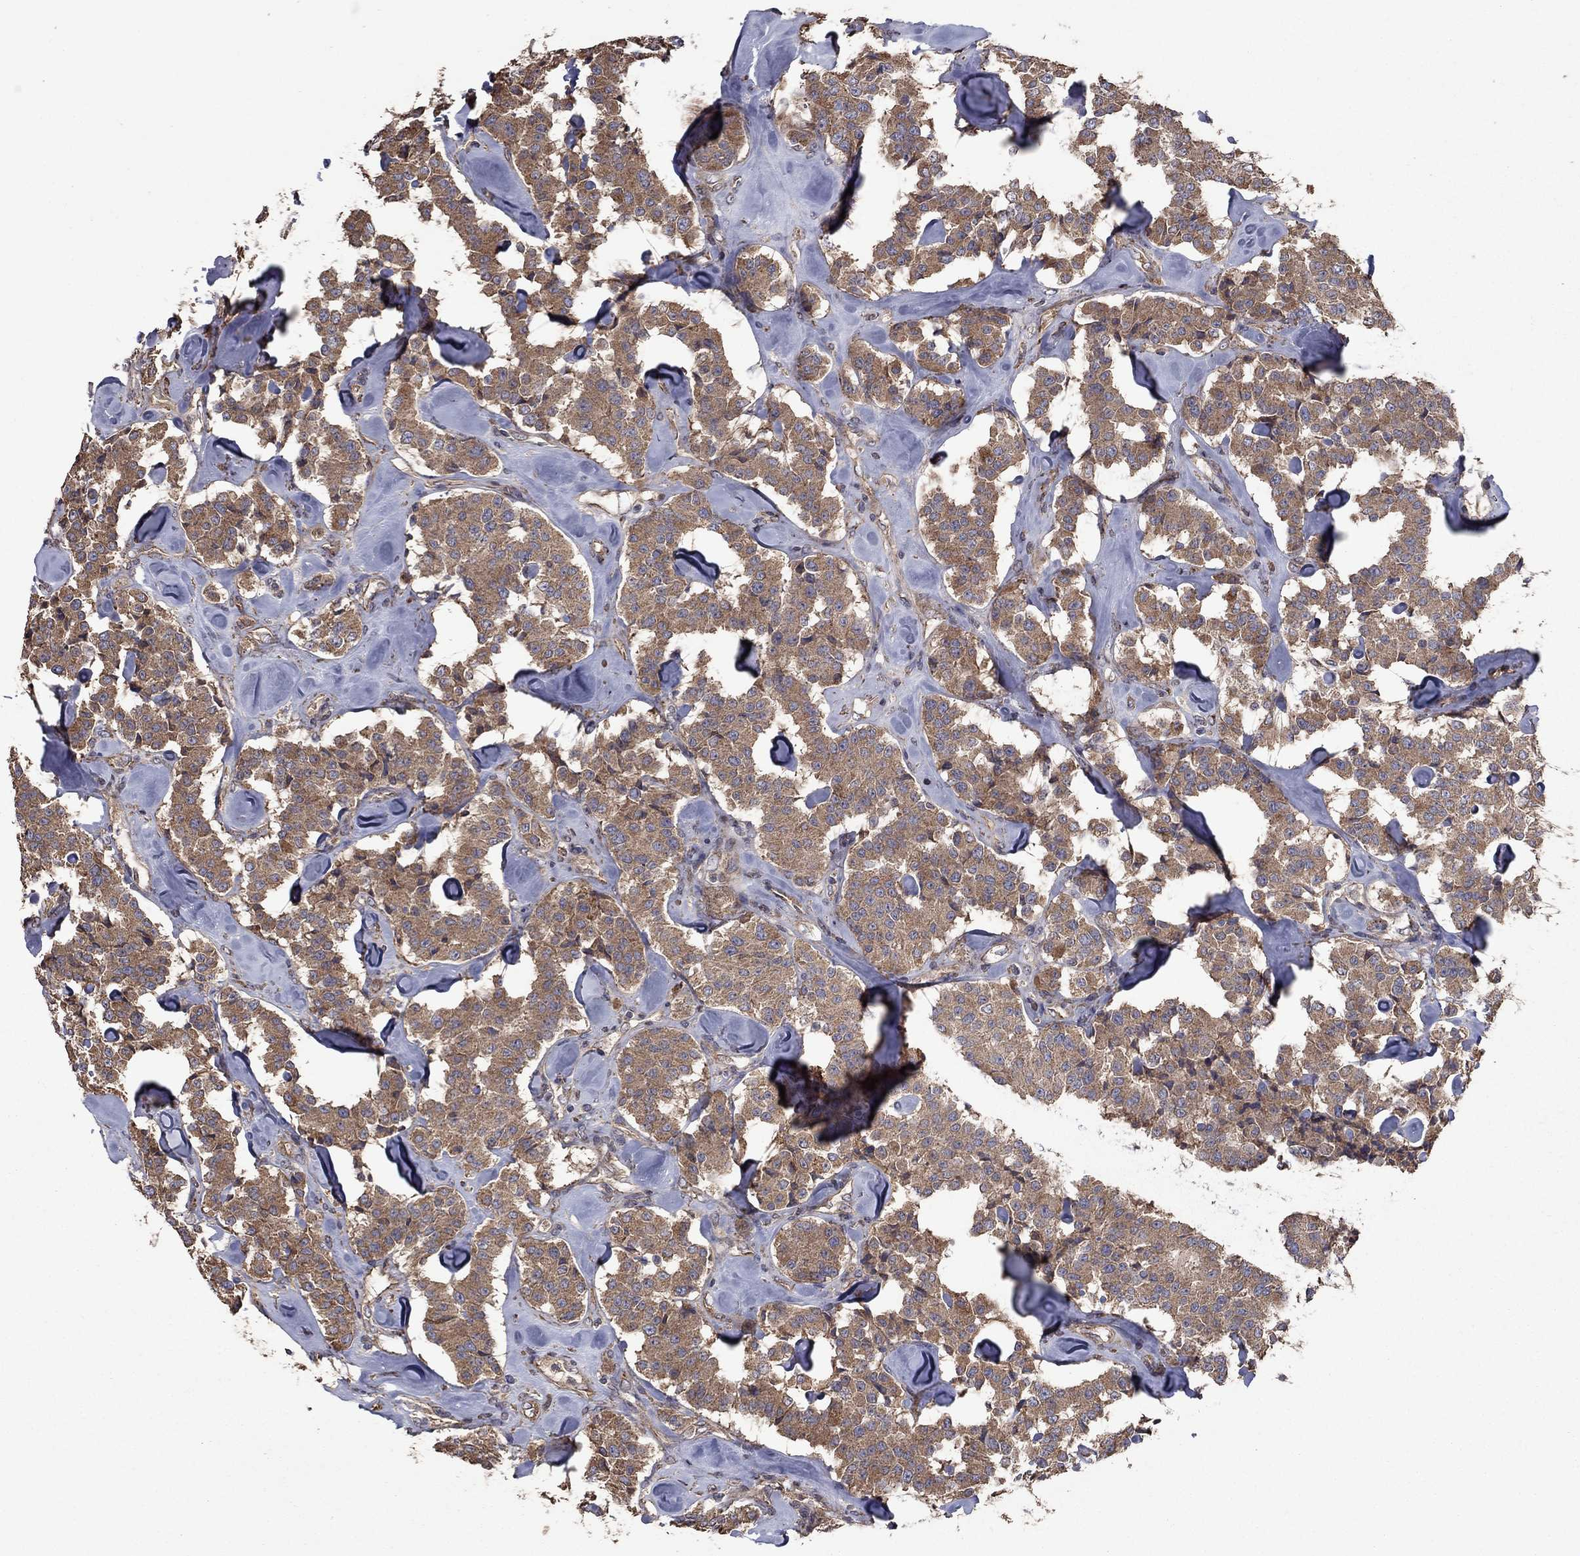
{"staining": {"intensity": "moderate", "quantity": ">75%", "location": "cytoplasmic/membranous"}, "tissue": "carcinoid", "cell_type": "Tumor cells", "image_type": "cancer", "snomed": [{"axis": "morphology", "description": "Carcinoid, malignant, NOS"}, {"axis": "topography", "description": "Pancreas"}], "caption": "Malignant carcinoid stained with DAB immunohistochemistry displays medium levels of moderate cytoplasmic/membranous expression in approximately >75% of tumor cells. The protein of interest is shown in brown color, while the nuclei are stained blue.", "gene": "FLT4", "patient": {"sex": "male", "age": 41}}